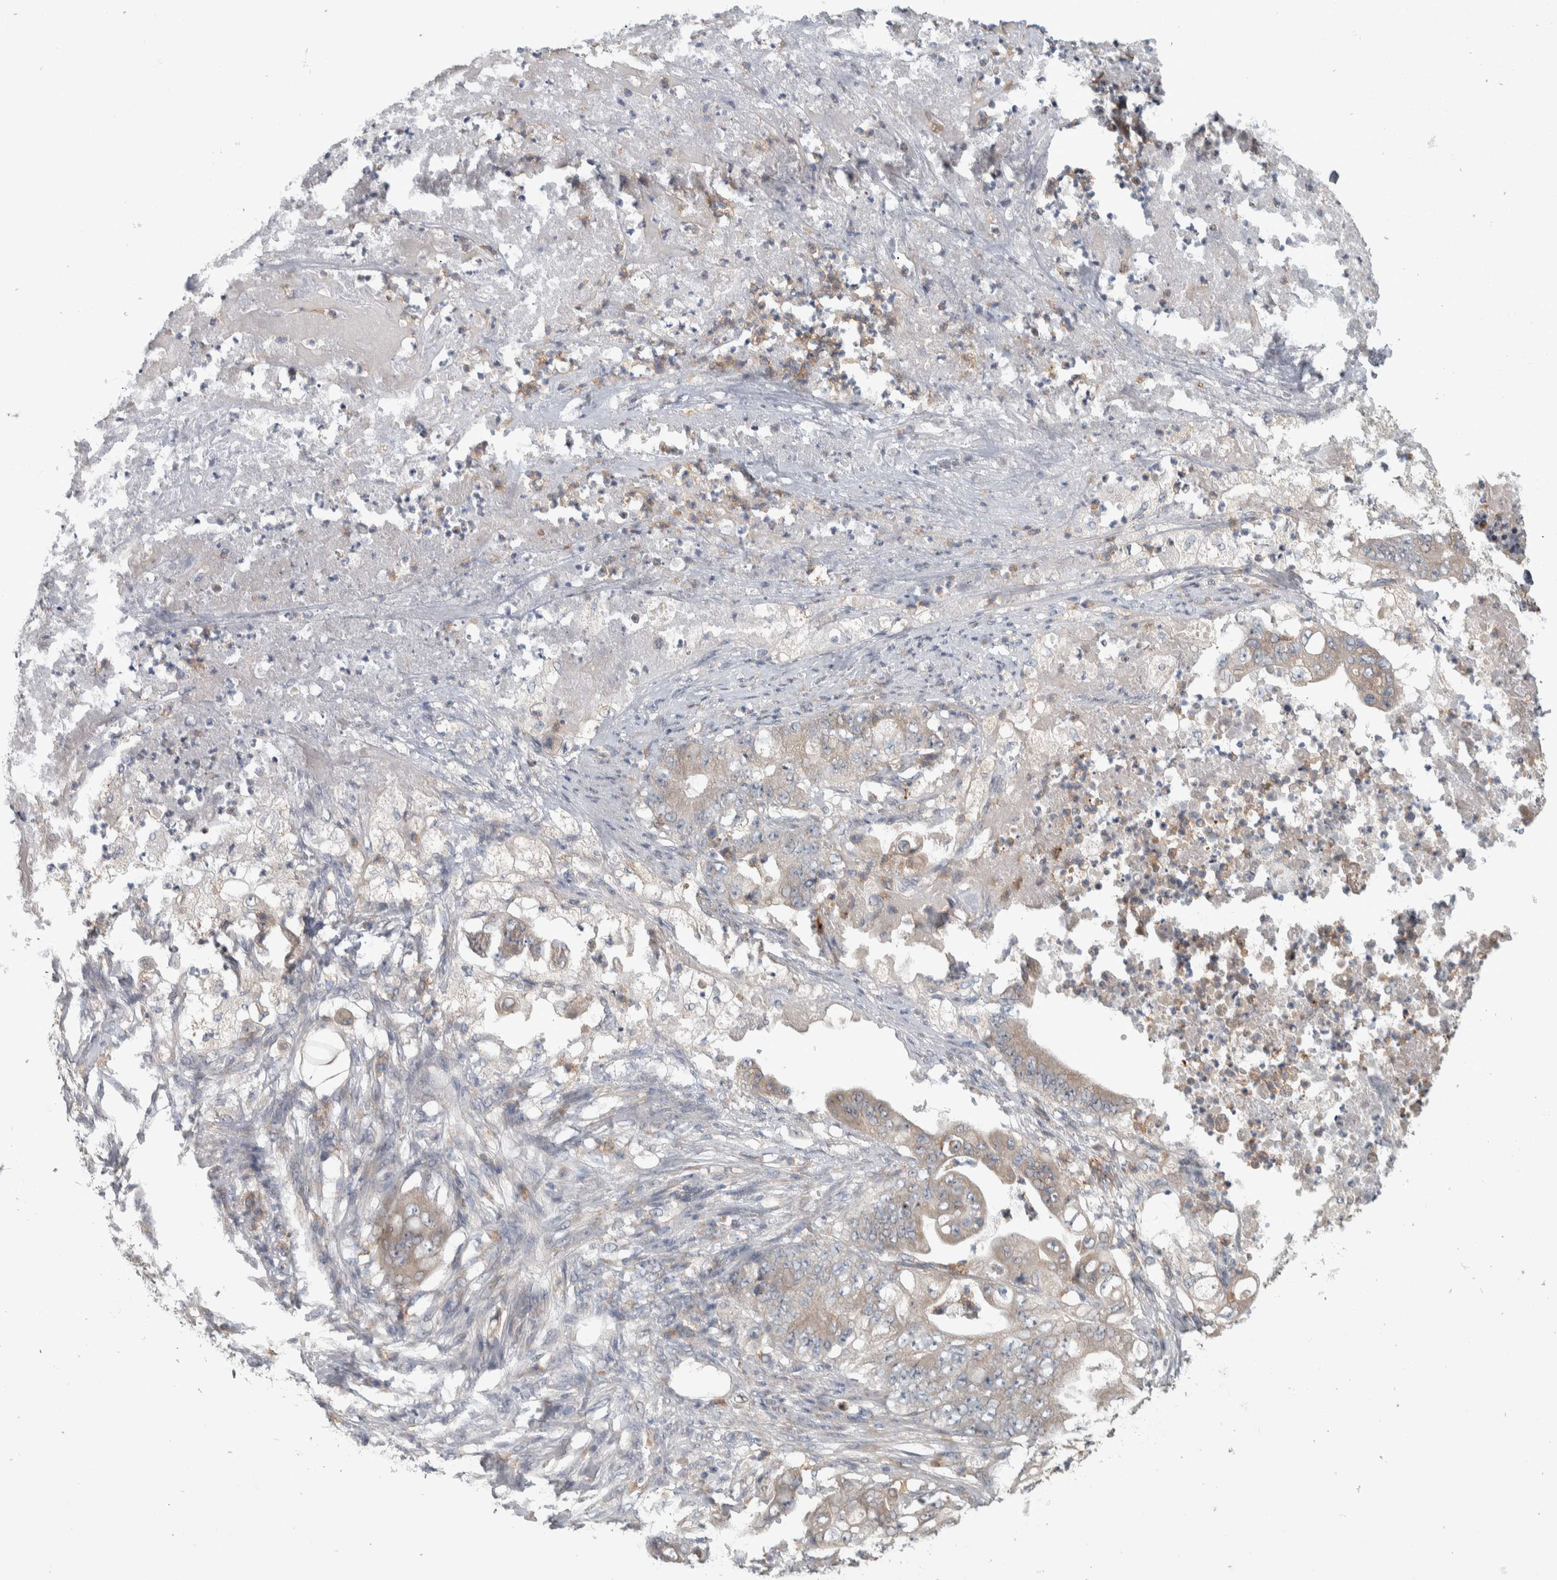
{"staining": {"intensity": "weak", "quantity": "25%-75%", "location": "cytoplasmic/membranous"}, "tissue": "stomach cancer", "cell_type": "Tumor cells", "image_type": "cancer", "snomed": [{"axis": "morphology", "description": "Adenocarcinoma, NOS"}, {"axis": "topography", "description": "Stomach"}], "caption": "Weak cytoplasmic/membranous positivity for a protein is appreciated in approximately 25%-75% of tumor cells of stomach cancer using immunohistochemistry (IHC).", "gene": "SRP68", "patient": {"sex": "female", "age": 73}}